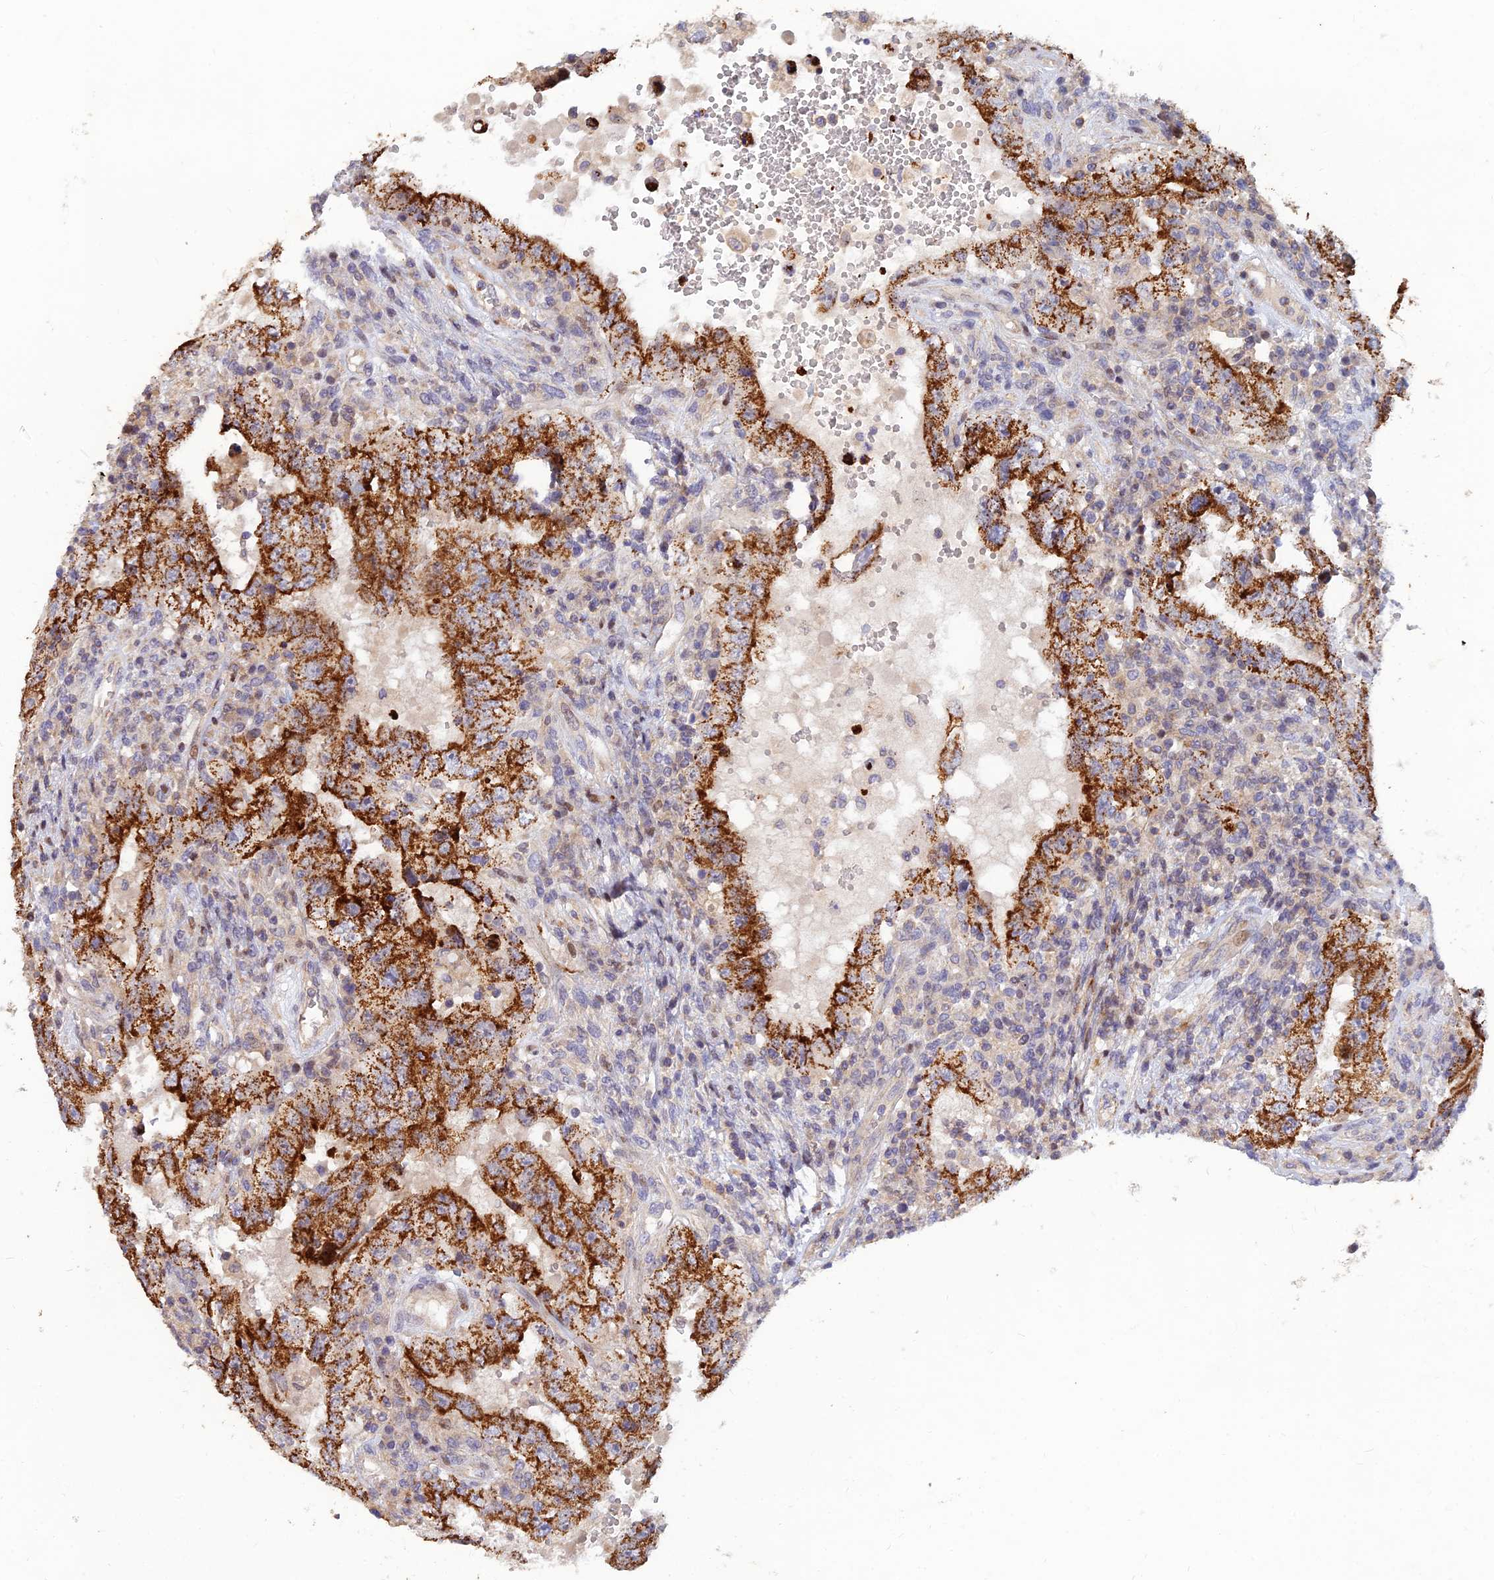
{"staining": {"intensity": "strong", "quantity": ">75%", "location": "cytoplasmic/membranous"}, "tissue": "testis cancer", "cell_type": "Tumor cells", "image_type": "cancer", "snomed": [{"axis": "morphology", "description": "Carcinoma, Embryonal, NOS"}, {"axis": "topography", "description": "Testis"}], "caption": "Brown immunohistochemical staining in human embryonal carcinoma (testis) reveals strong cytoplasmic/membranous positivity in approximately >75% of tumor cells.", "gene": "RELCH", "patient": {"sex": "male", "age": 26}}